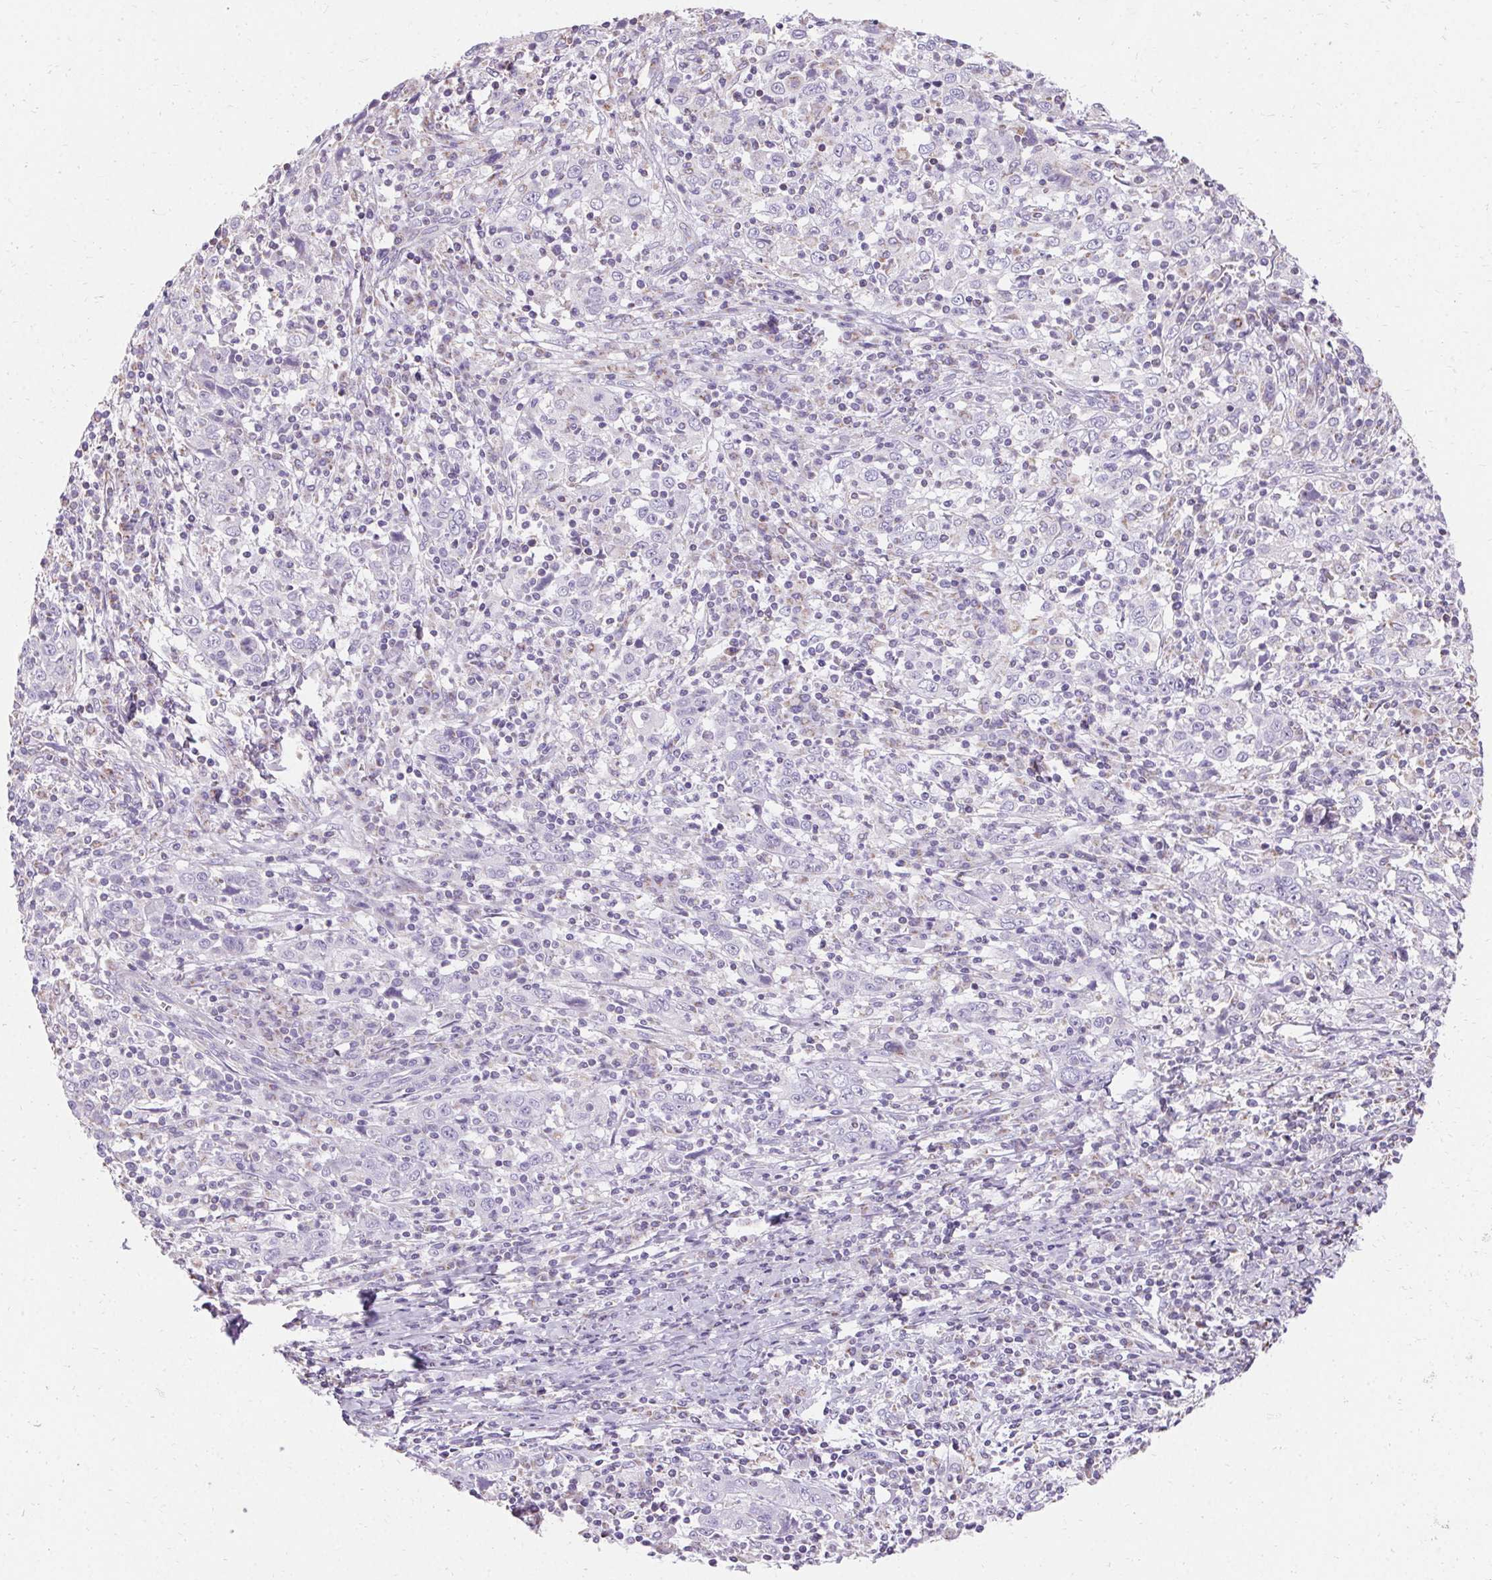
{"staining": {"intensity": "negative", "quantity": "none", "location": "none"}, "tissue": "cervical cancer", "cell_type": "Tumor cells", "image_type": "cancer", "snomed": [{"axis": "morphology", "description": "Squamous cell carcinoma, NOS"}, {"axis": "topography", "description": "Cervix"}], "caption": "Tumor cells are negative for brown protein staining in squamous cell carcinoma (cervical).", "gene": "ASGR2", "patient": {"sex": "female", "age": 46}}